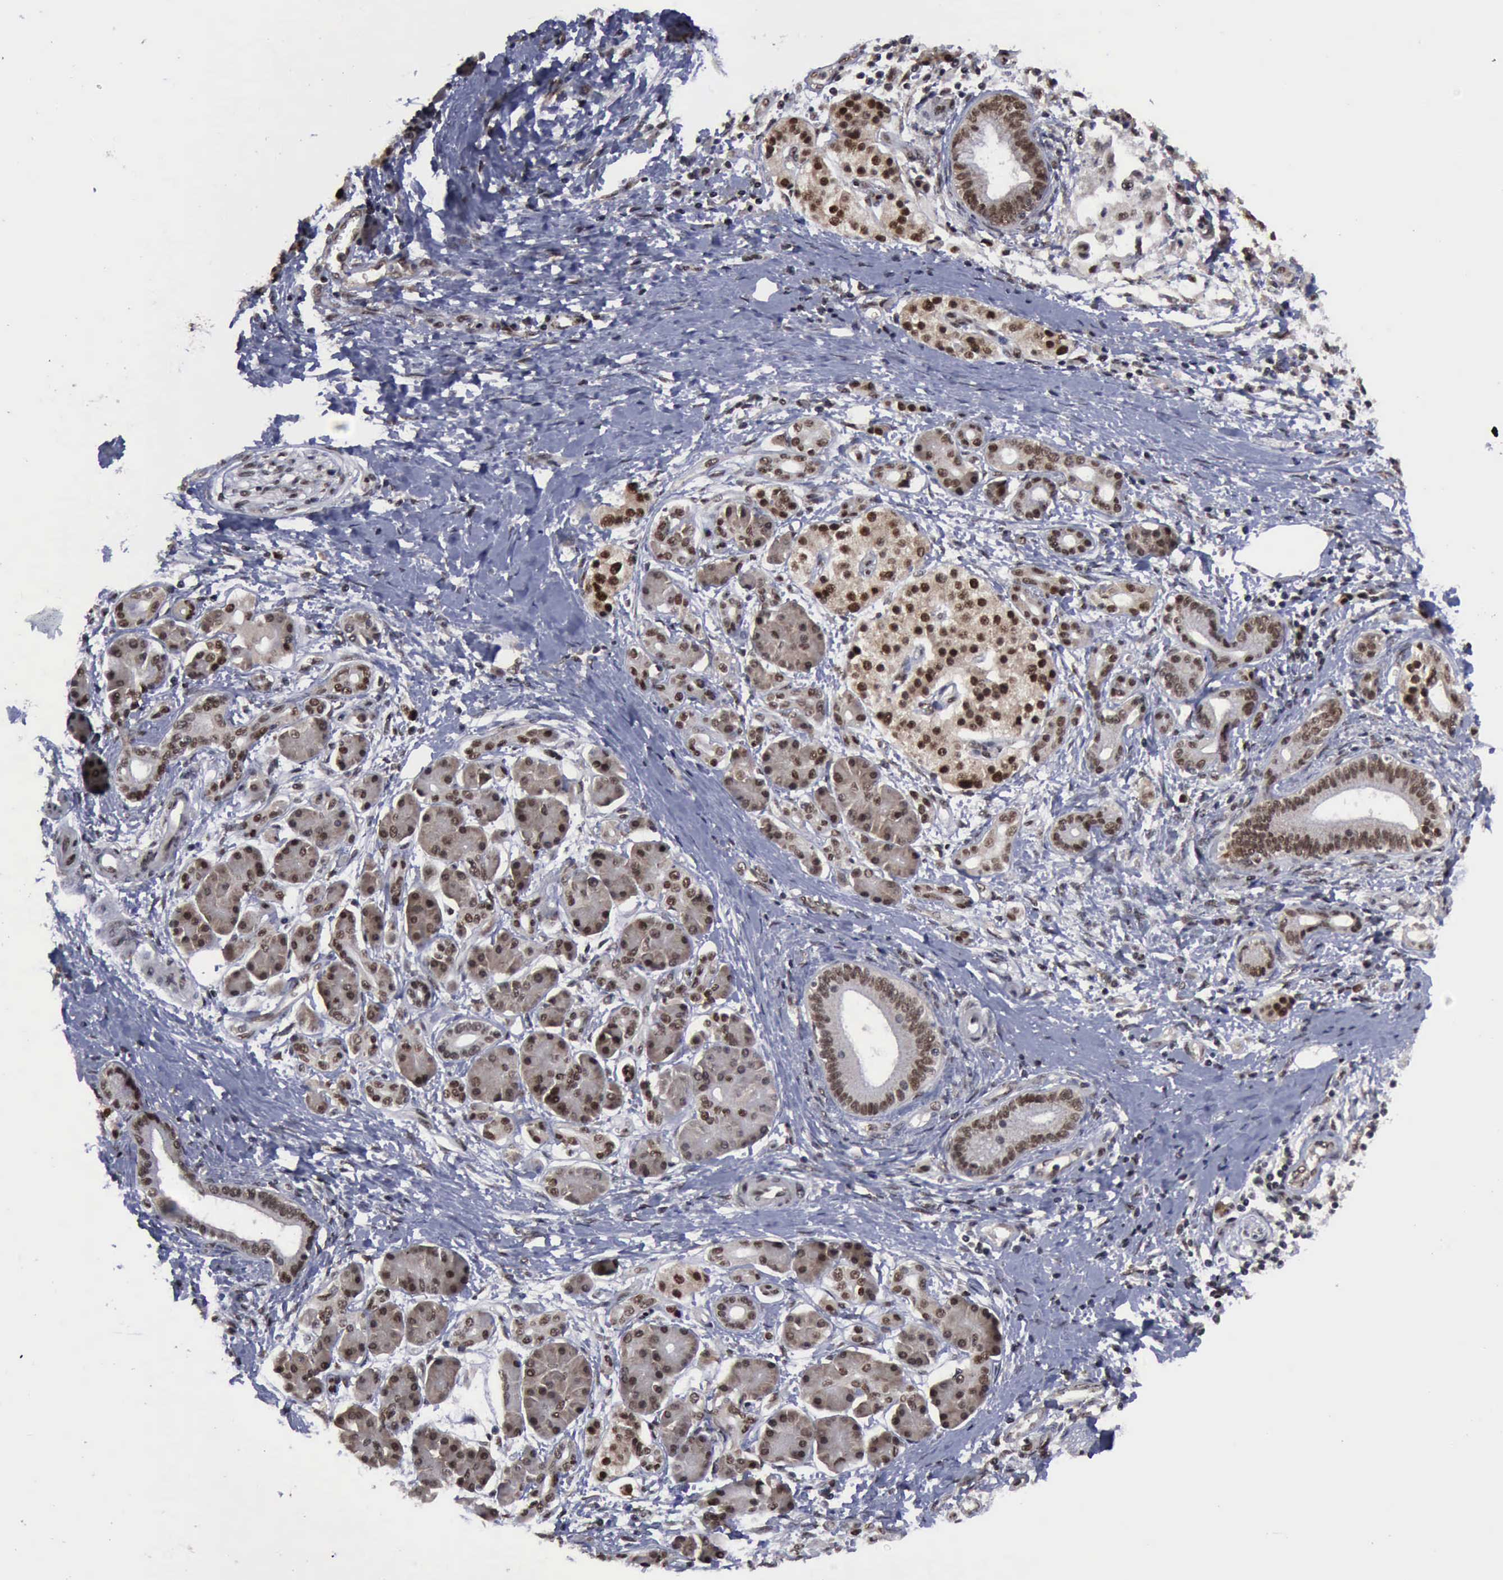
{"staining": {"intensity": "strong", "quantity": ">75%", "location": "cytoplasmic/membranous,nuclear"}, "tissue": "pancreatic cancer", "cell_type": "Tumor cells", "image_type": "cancer", "snomed": [{"axis": "morphology", "description": "Adenocarcinoma, NOS"}, {"axis": "topography", "description": "Pancreas"}], "caption": "The photomicrograph demonstrates a brown stain indicating the presence of a protein in the cytoplasmic/membranous and nuclear of tumor cells in pancreatic cancer (adenocarcinoma).", "gene": "RTCB", "patient": {"sex": "female", "age": 66}}